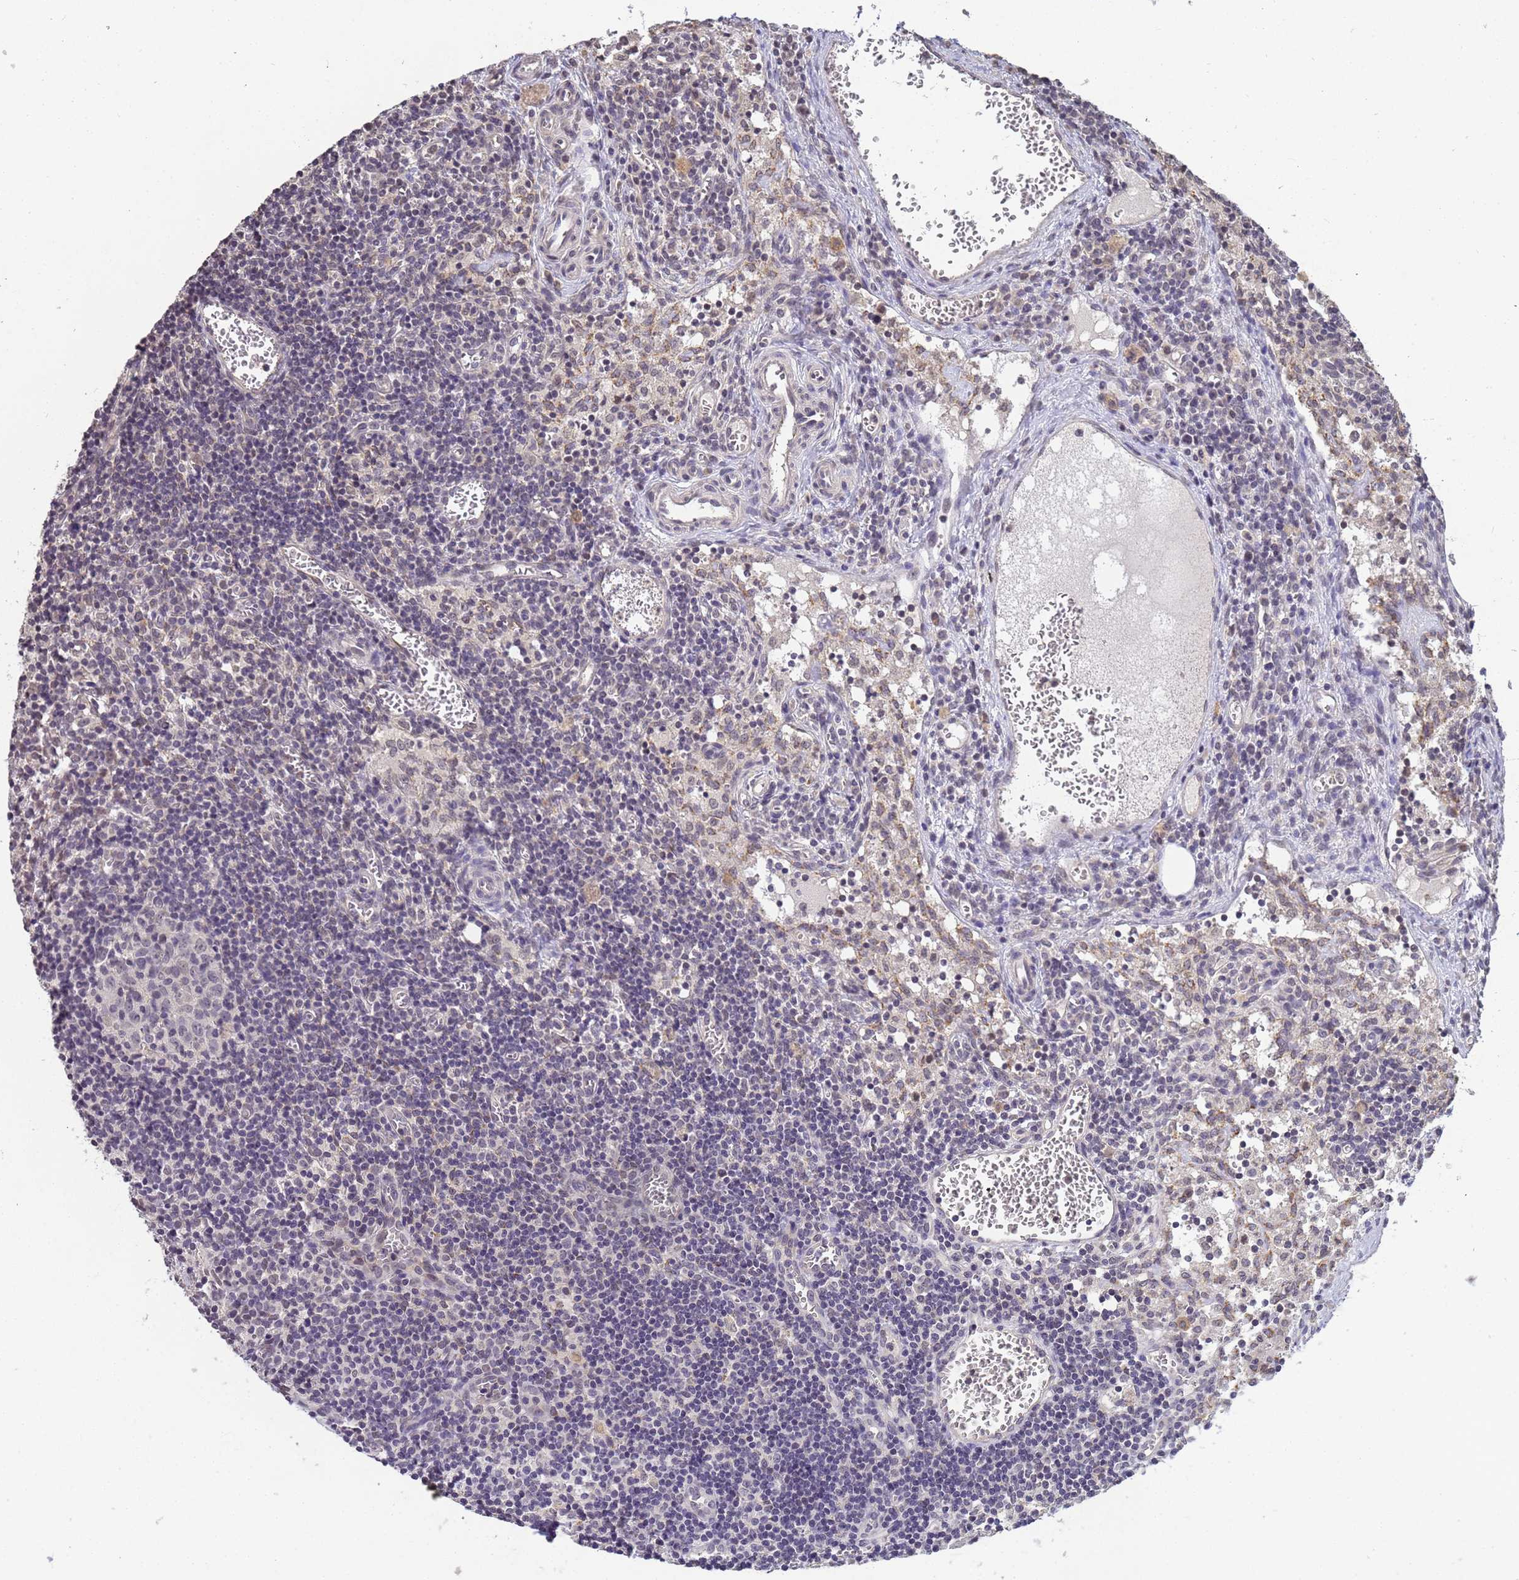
{"staining": {"intensity": "negative", "quantity": "none", "location": "none"}, "tissue": "lymph node", "cell_type": "Germinal center cells", "image_type": "normal", "snomed": [{"axis": "morphology", "description": "Normal tissue, NOS"}, {"axis": "topography", "description": "Lymph node"}], "caption": "This is a photomicrograph of immunohistochemistry (IHC) staining of normal lymph node, which shows no positivity in germinal center cells. The staining was performed using DAB to visualize the protein expression in brown, while the nuclei were stained in blue with hematoxylin (Magnification: 20x).", "gene": "MYL7", "patient": {"sex": "female", "age": 37}}